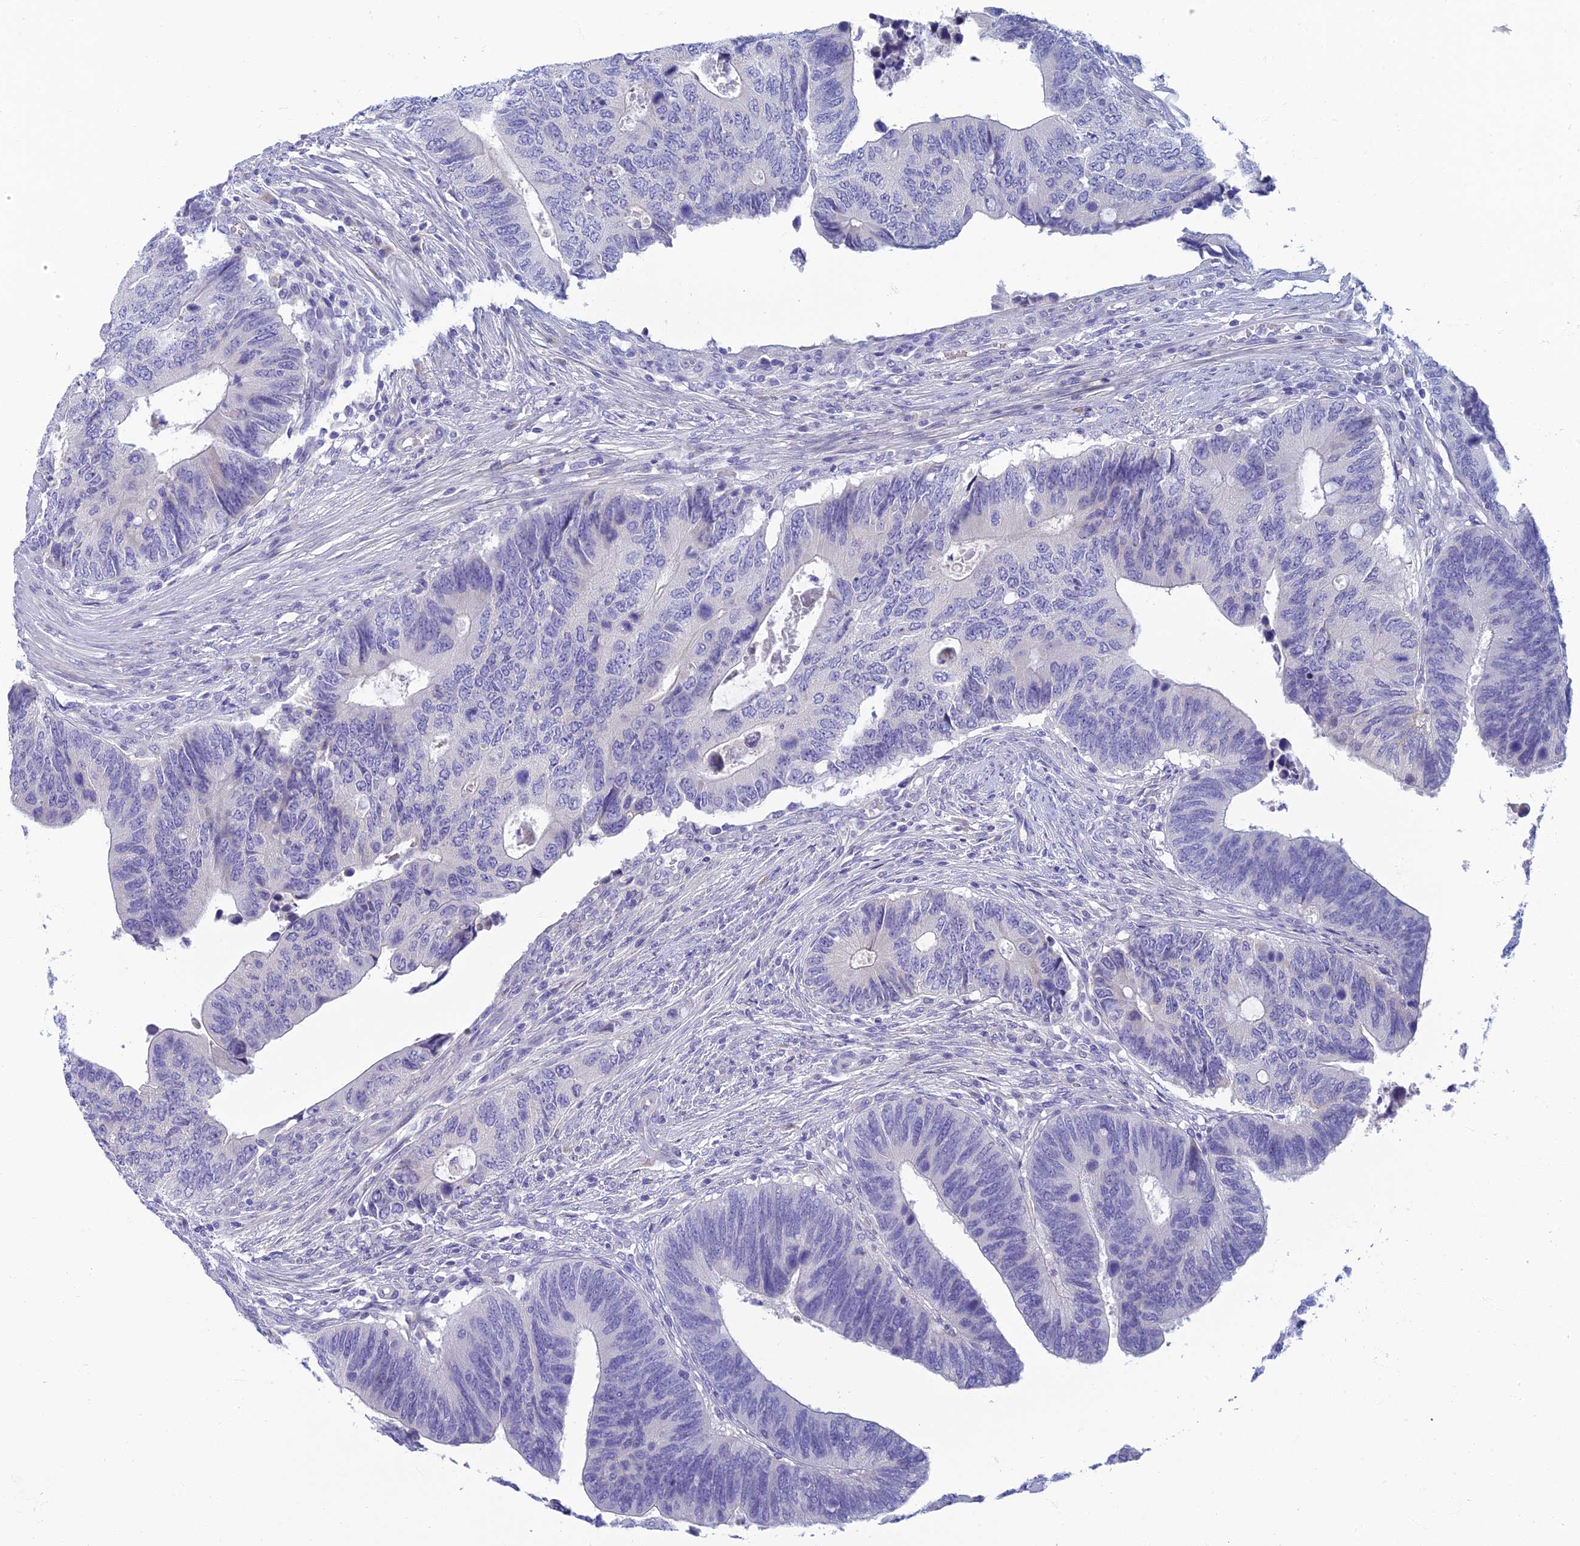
{"staining": {"intensity": "negative", "quantity": "none", "location": "none"}, "tissue": "colorectal cancer", "cell_type": "Tumor cells", "image_type": "cancer", "snomed": [{"axis": "morphology", "description": "Adenocarcinoma, NOS"}, {"axis": "topography", "description": "Colon"}], "caption": "Immunohistochemistry image of neoplastic tissue: colorectal cancer stained with DAB (3,3'-diaminobenzidine) demonstrates no significant protein expression in tumor cells.", "gene": "SLC25A41", "patient": {"sex": "male", "age": 87}}